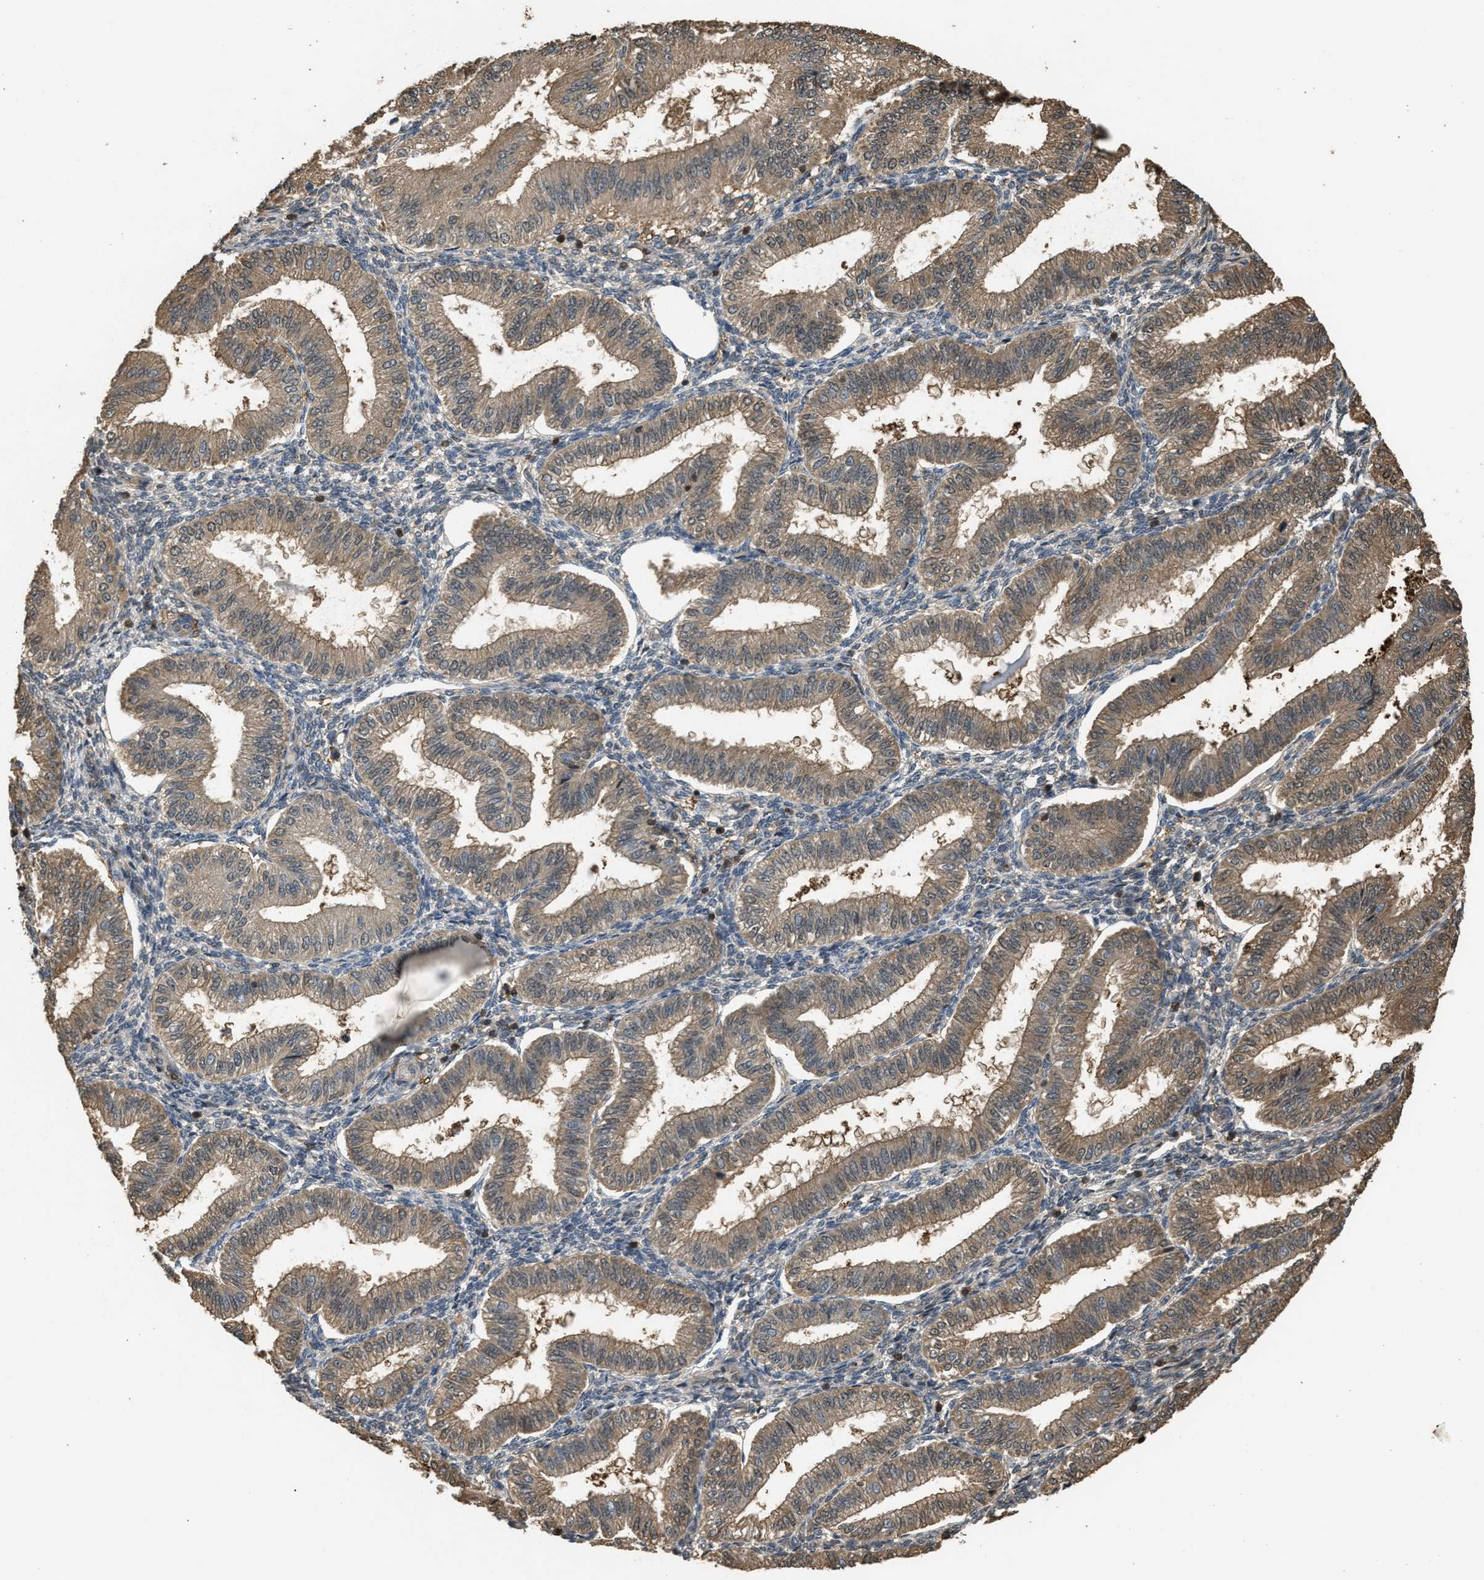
{"staining": {"intensity": "weak", "quantity": "<25%", "location": "cytoplasmic/membranous"}, "tissue": "endometrium", "cell_type": "Cells in endometrial stroma", "image_type": "normal", "snomed": [{"axis": "morphology", "description": "Normal tissue, NOS"}, {"axis": "topography", "description": "Endometrium"}], "caption": "Protein analysis of unremarkable endometrium displays no significant expression in cells in endometrial stroma.", "gene": "ARHGDIA", "patient": {"sex": "female", "age": 39}}